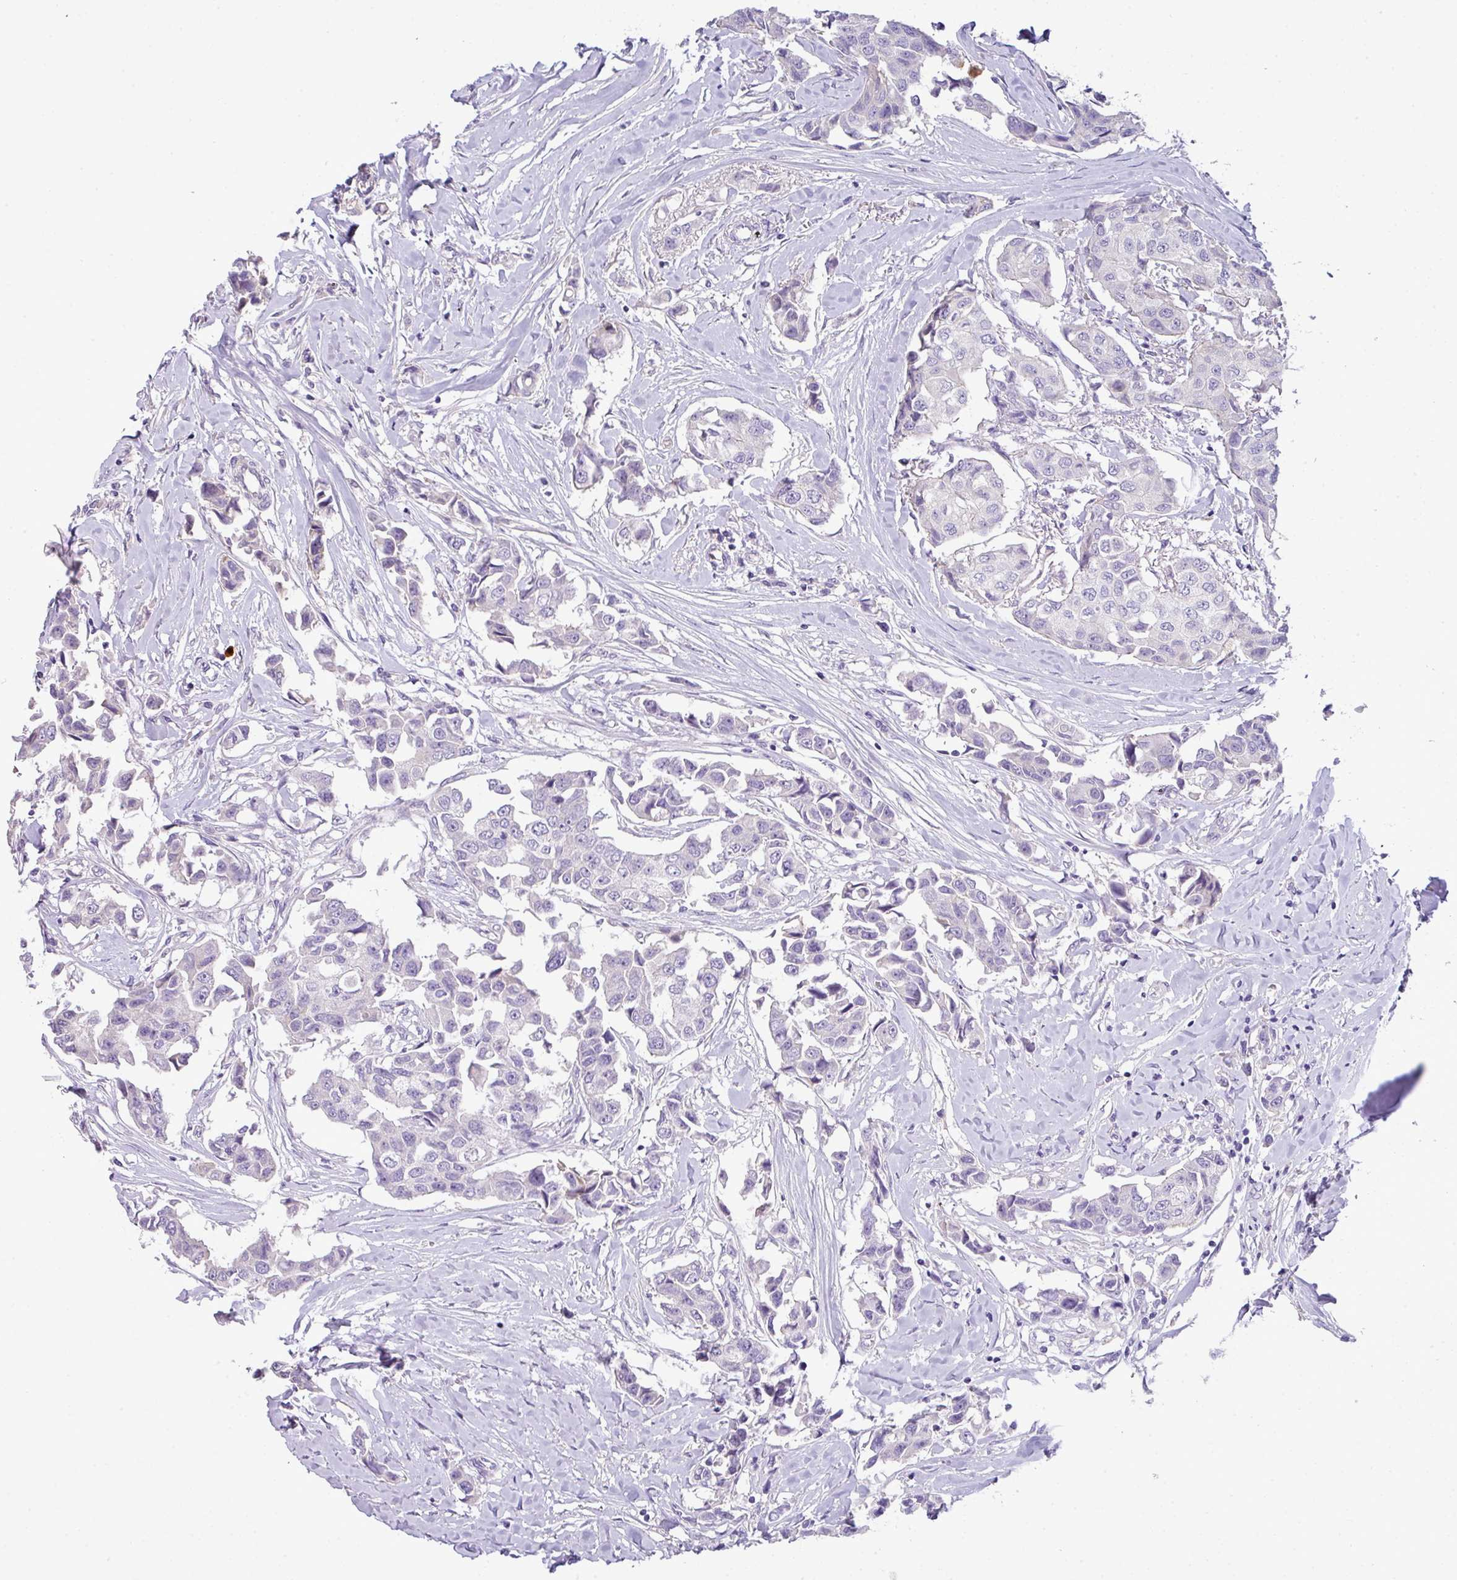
{"staining": {"intensity": "negative", "quantity": "none", "location": "none"}, "tissue": "breast cancer", "cell_type": "Tumor cells", "image_type": "cancer", "snomed": [{"axis": "morphology", "description": "Duct carcinoma"}, {"axis": "topography", "description": "Breast"}], "caption": "A high-resolution image shows IHC staining of breast infiltrating ductal carcinoma, which exhibits no significant positivity in tumor cells. Brightfield microscopy of IHC stained with DAB (3,3'-diaminobenzidine) (brown) and hematoxylin (blue), captured at high magnification.", "gene": "PIK3R5", "patient": {"sex": "female", "age": 80}}